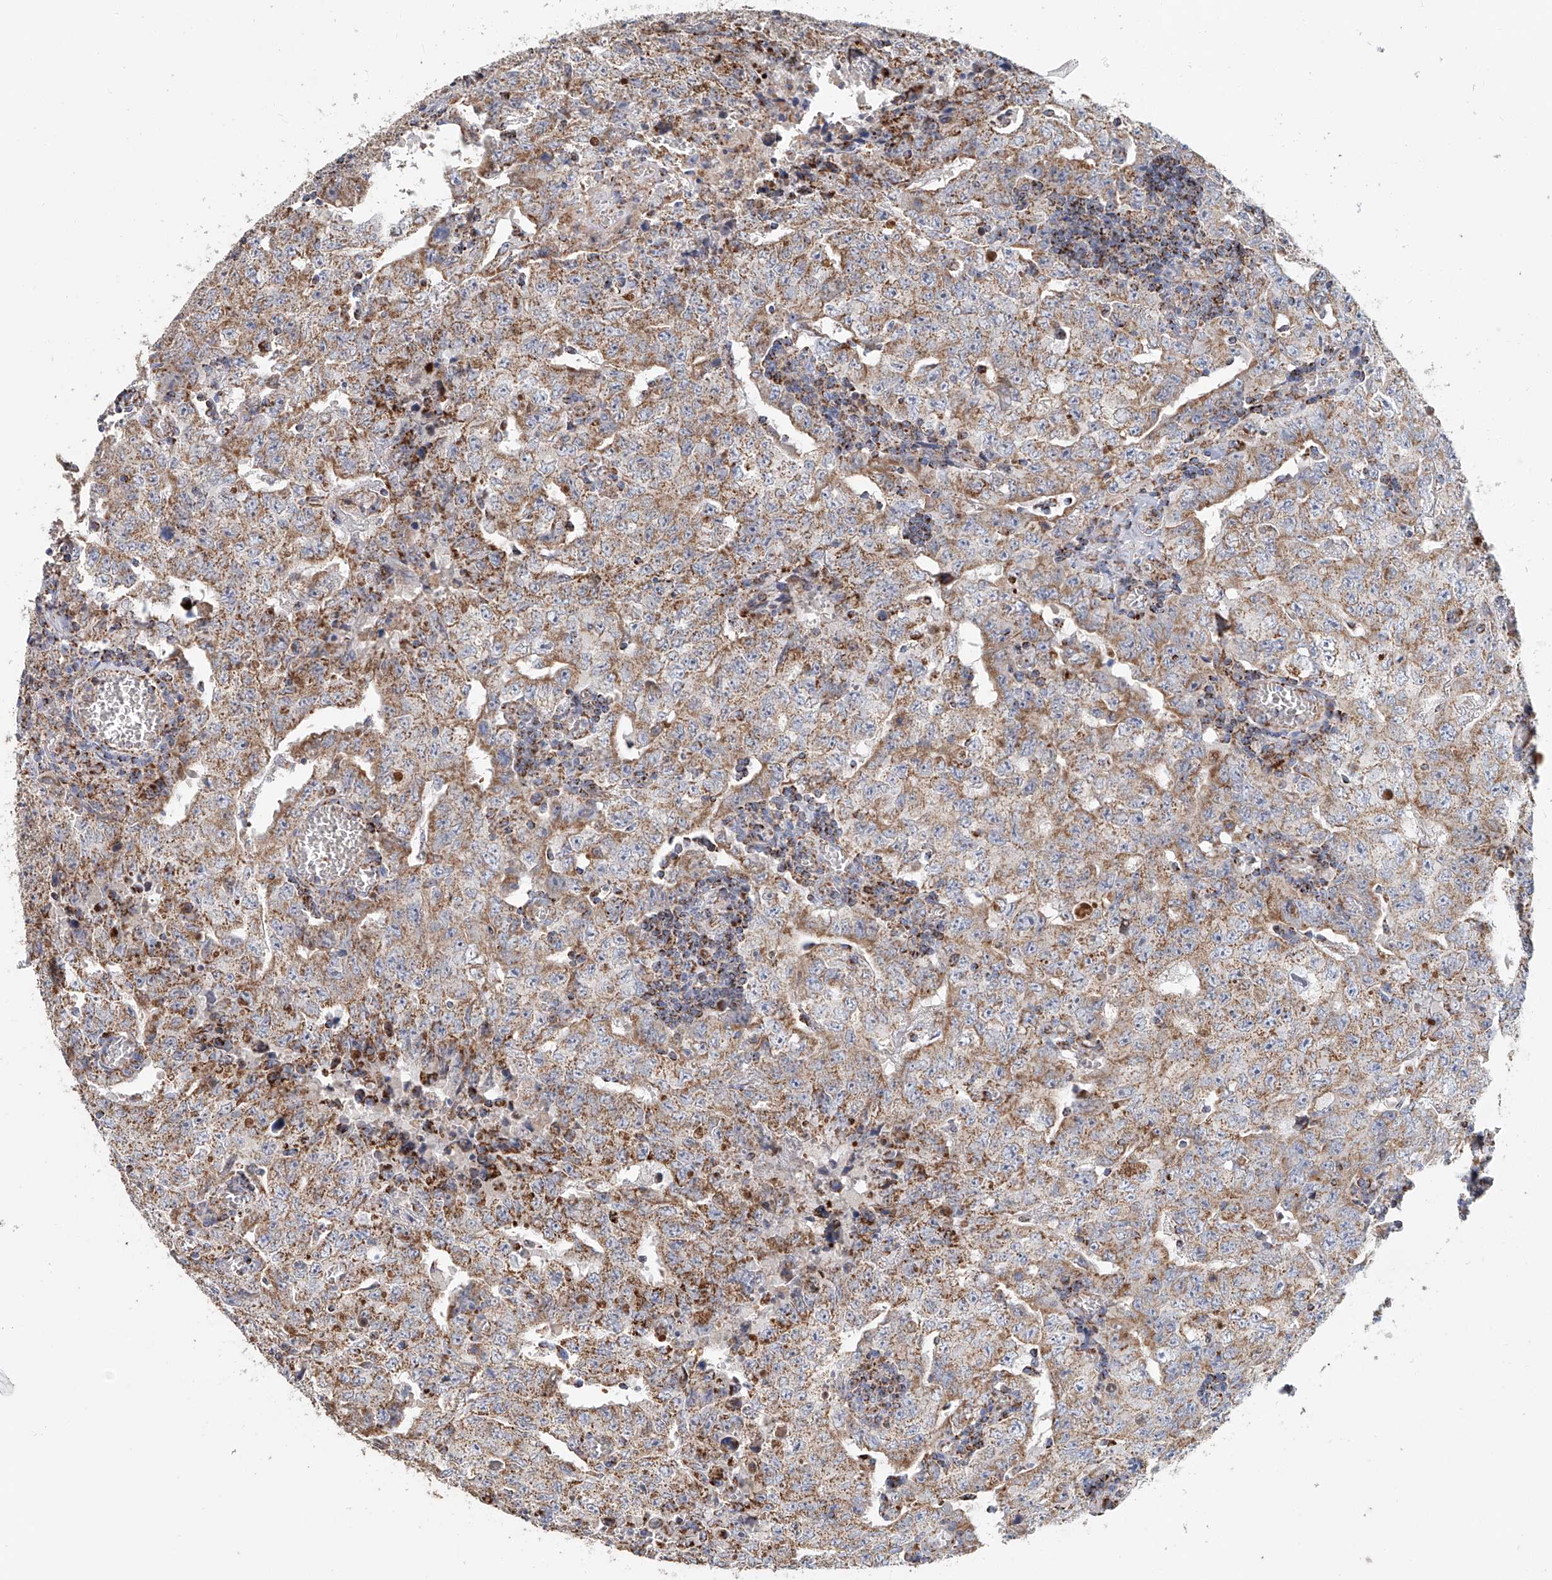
{"staining": {"intensity": "moderate", "quantity": ">75%", "location": "cytoplasmic/membranous"}, "tissue": "testis cancer", "cell_type": "Tumor cells", "image_type": "cancer", "snomed": [{"axis": "morphology", "description": "Carcinoma, Embryonal, NOS"}, {"axis": "topography", "description": "Testis"}], "caption": "Immunohistochemical staining of human testis embryonal carcinoma displays moderate cytoplasmic/membranous protein positivity in approximately >75% of tumor cells.", "gene": "MCL1", "patient": {"sex": "male", "age": 26}}